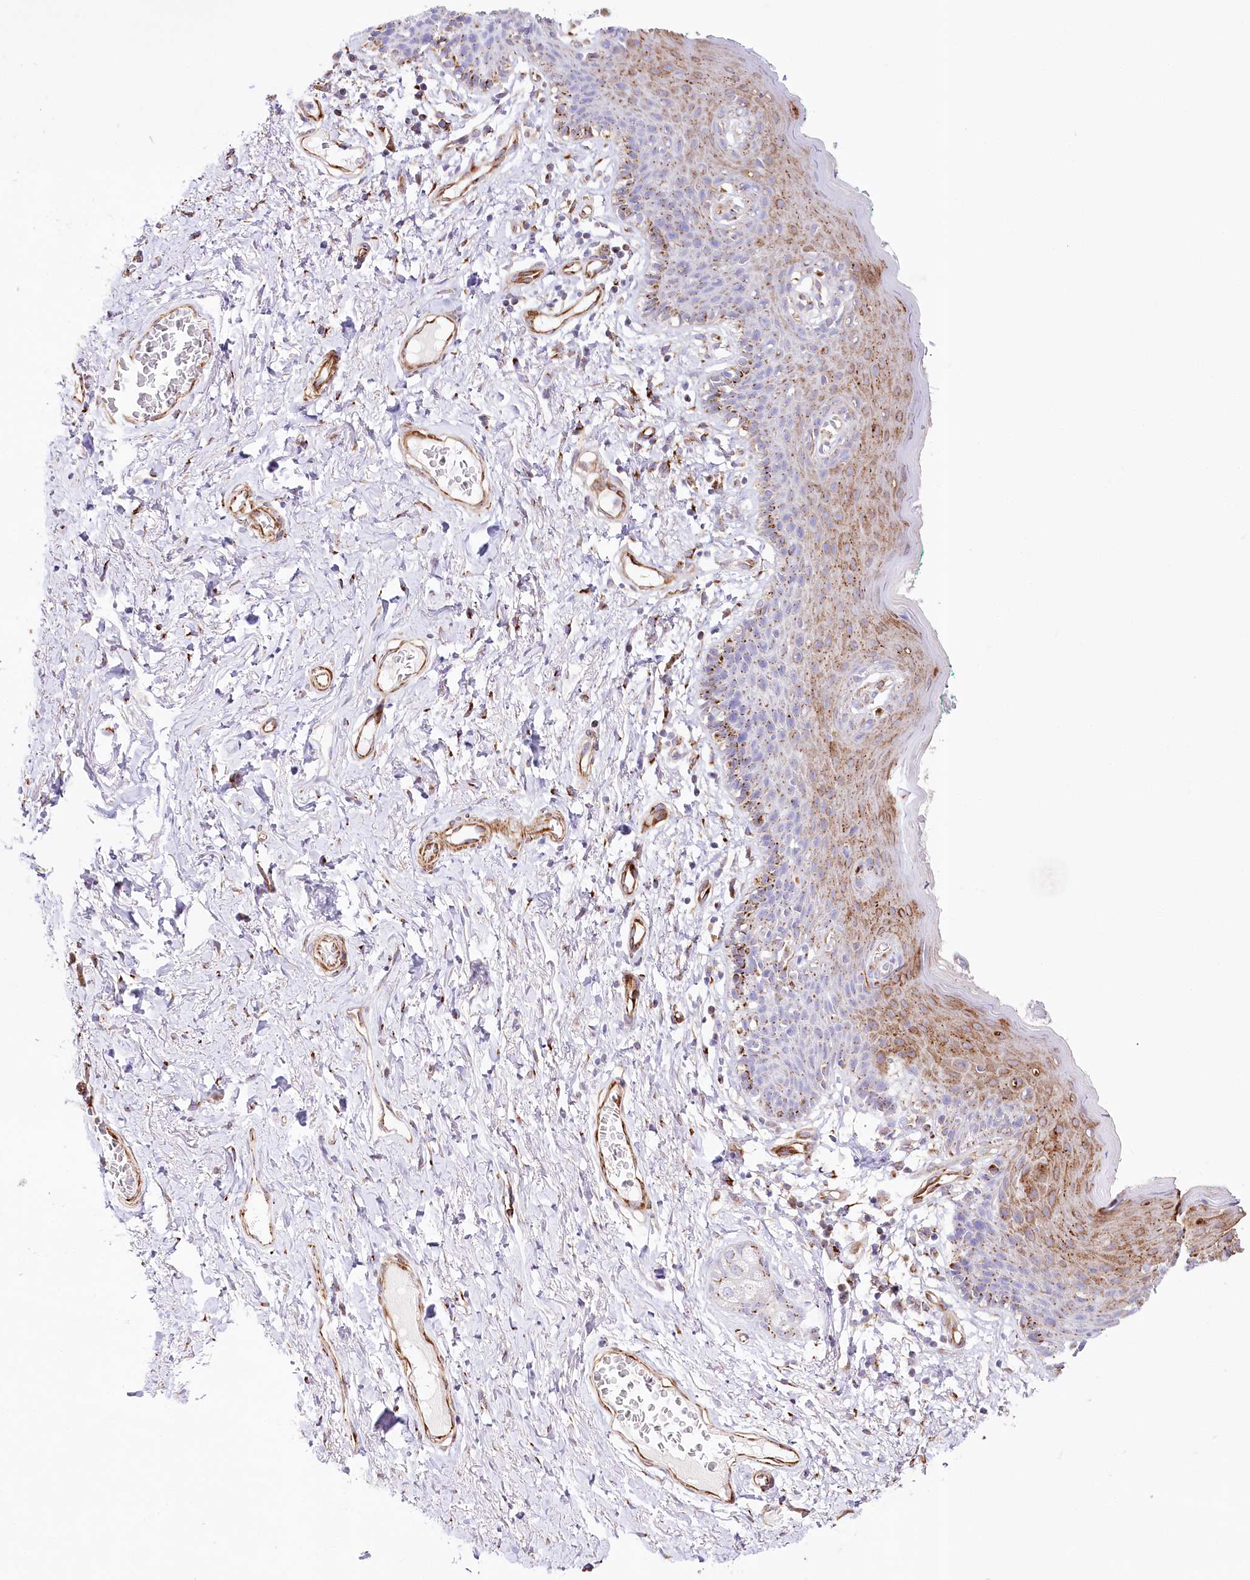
{"staining": {"intensity": "strong", "quantity": "25%-75%", "location": "cytoplasmic/membranous"}, "tissue": "skin", "cell_type": "Epidermal cells", "image_type": "normal", "snomed": [{"axis": "morphology", "description": "Normal tissue, NOS"}, {"axis": "topography", "description": "Vulva"}], "caption": "Immunohistochemistry (IHC) micrograph of unremarkable skin: skin stained using immunohistochemistry (IHC) shows high levels of strong protein expression localized specifically in the cytoplasmic/membranous of epidermal cells, appearing as a cytoplasmic/membranous brown color.", "gene": "ABRAXAS2", "patient": {"sex": "female", "age": 66}}